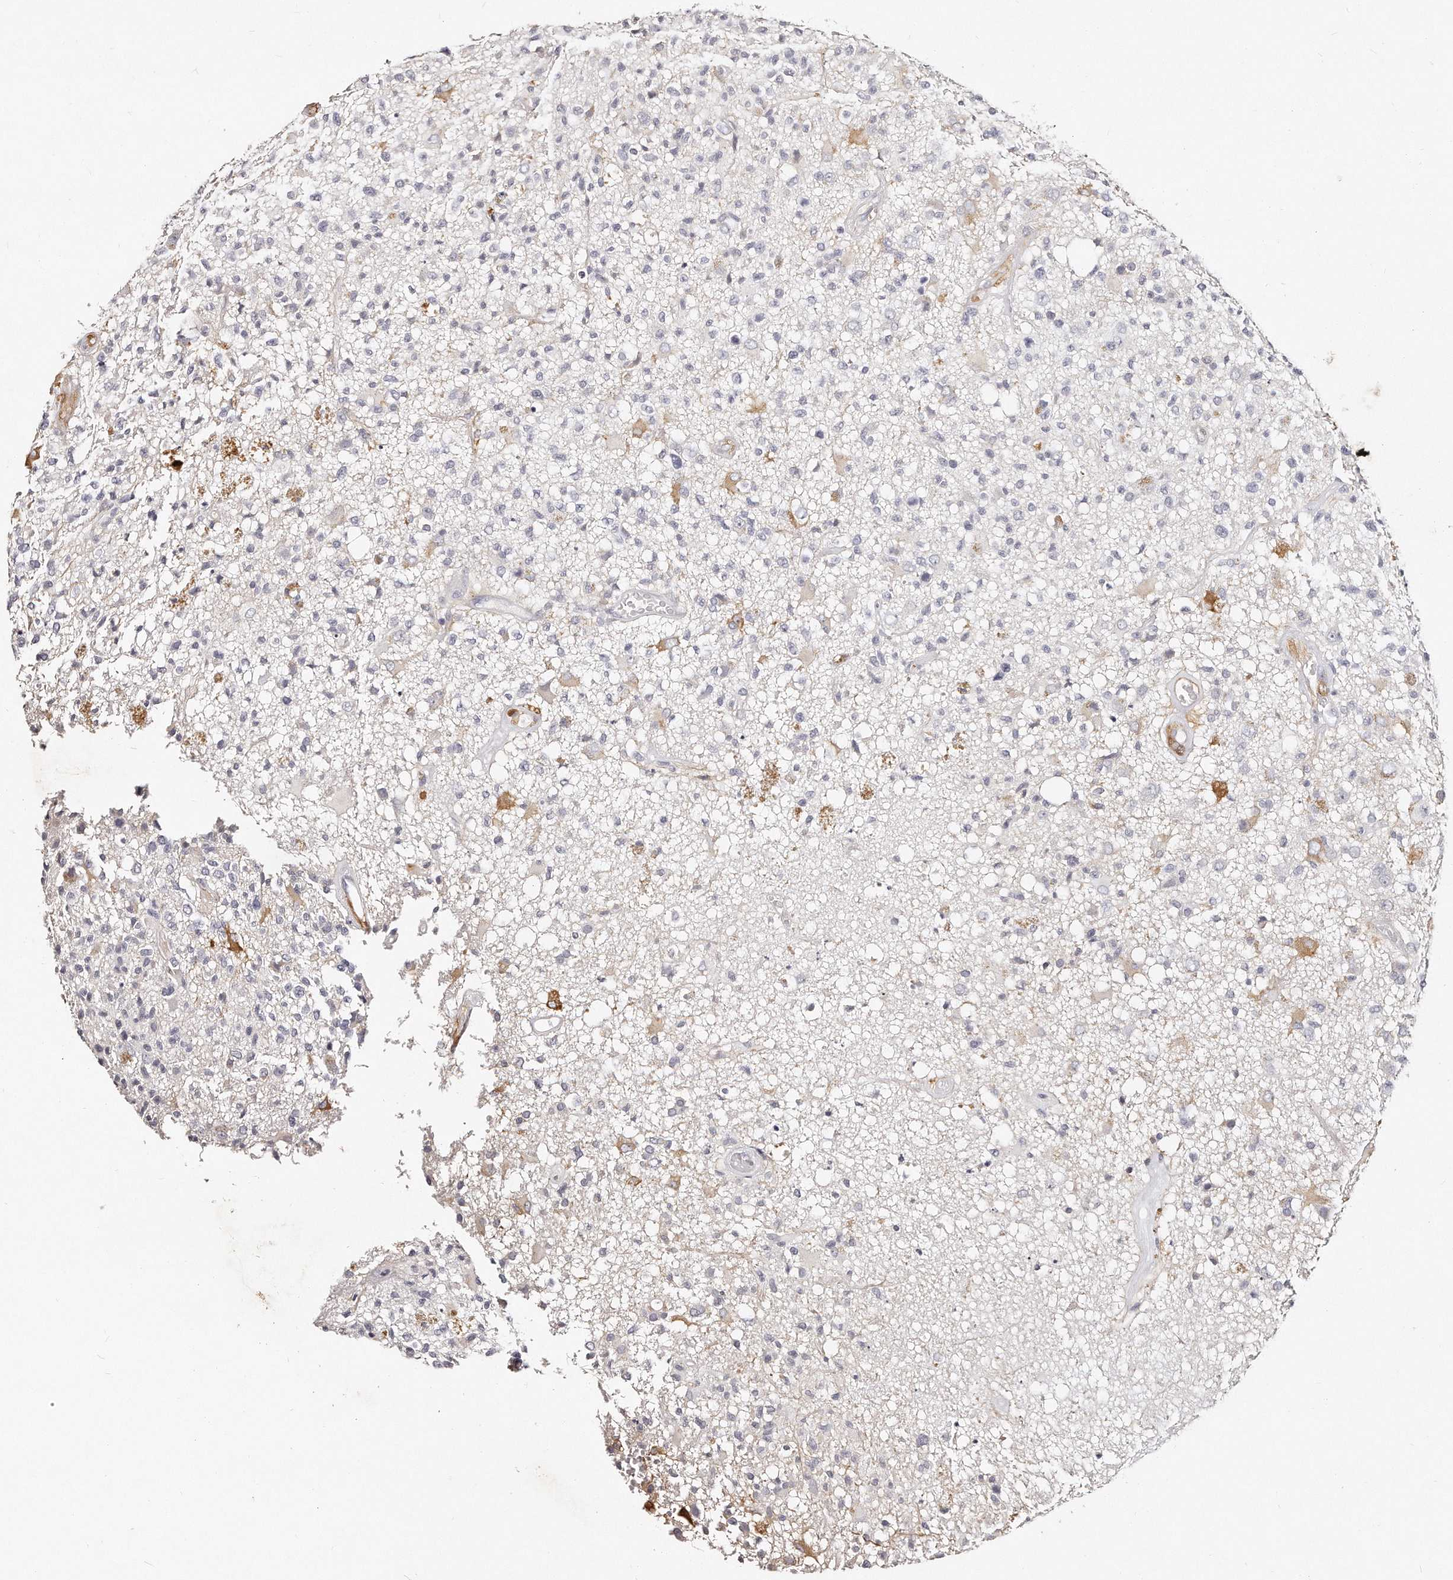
{"staining": {"intensity": "negative", "quantity": "none", "location": "none"}, "tissue": "glioma", "cell_type": "Tumor cells", "image_type": "cancer", "snomed": [{"axis": "morphology", "description": "Glioma, malignant, High grade"}, {"axis": "morphology", "description": "Glioblastoma, NOS"}, {"axis": "topography", "description": "Brain"}], "caption": "An image of human glioma is negative for staining in tumor cells. (DAB IHC with hematoxylin counter stain).", "gene": "LMOD1", "patient": {"sex": "male", "age": 60}}